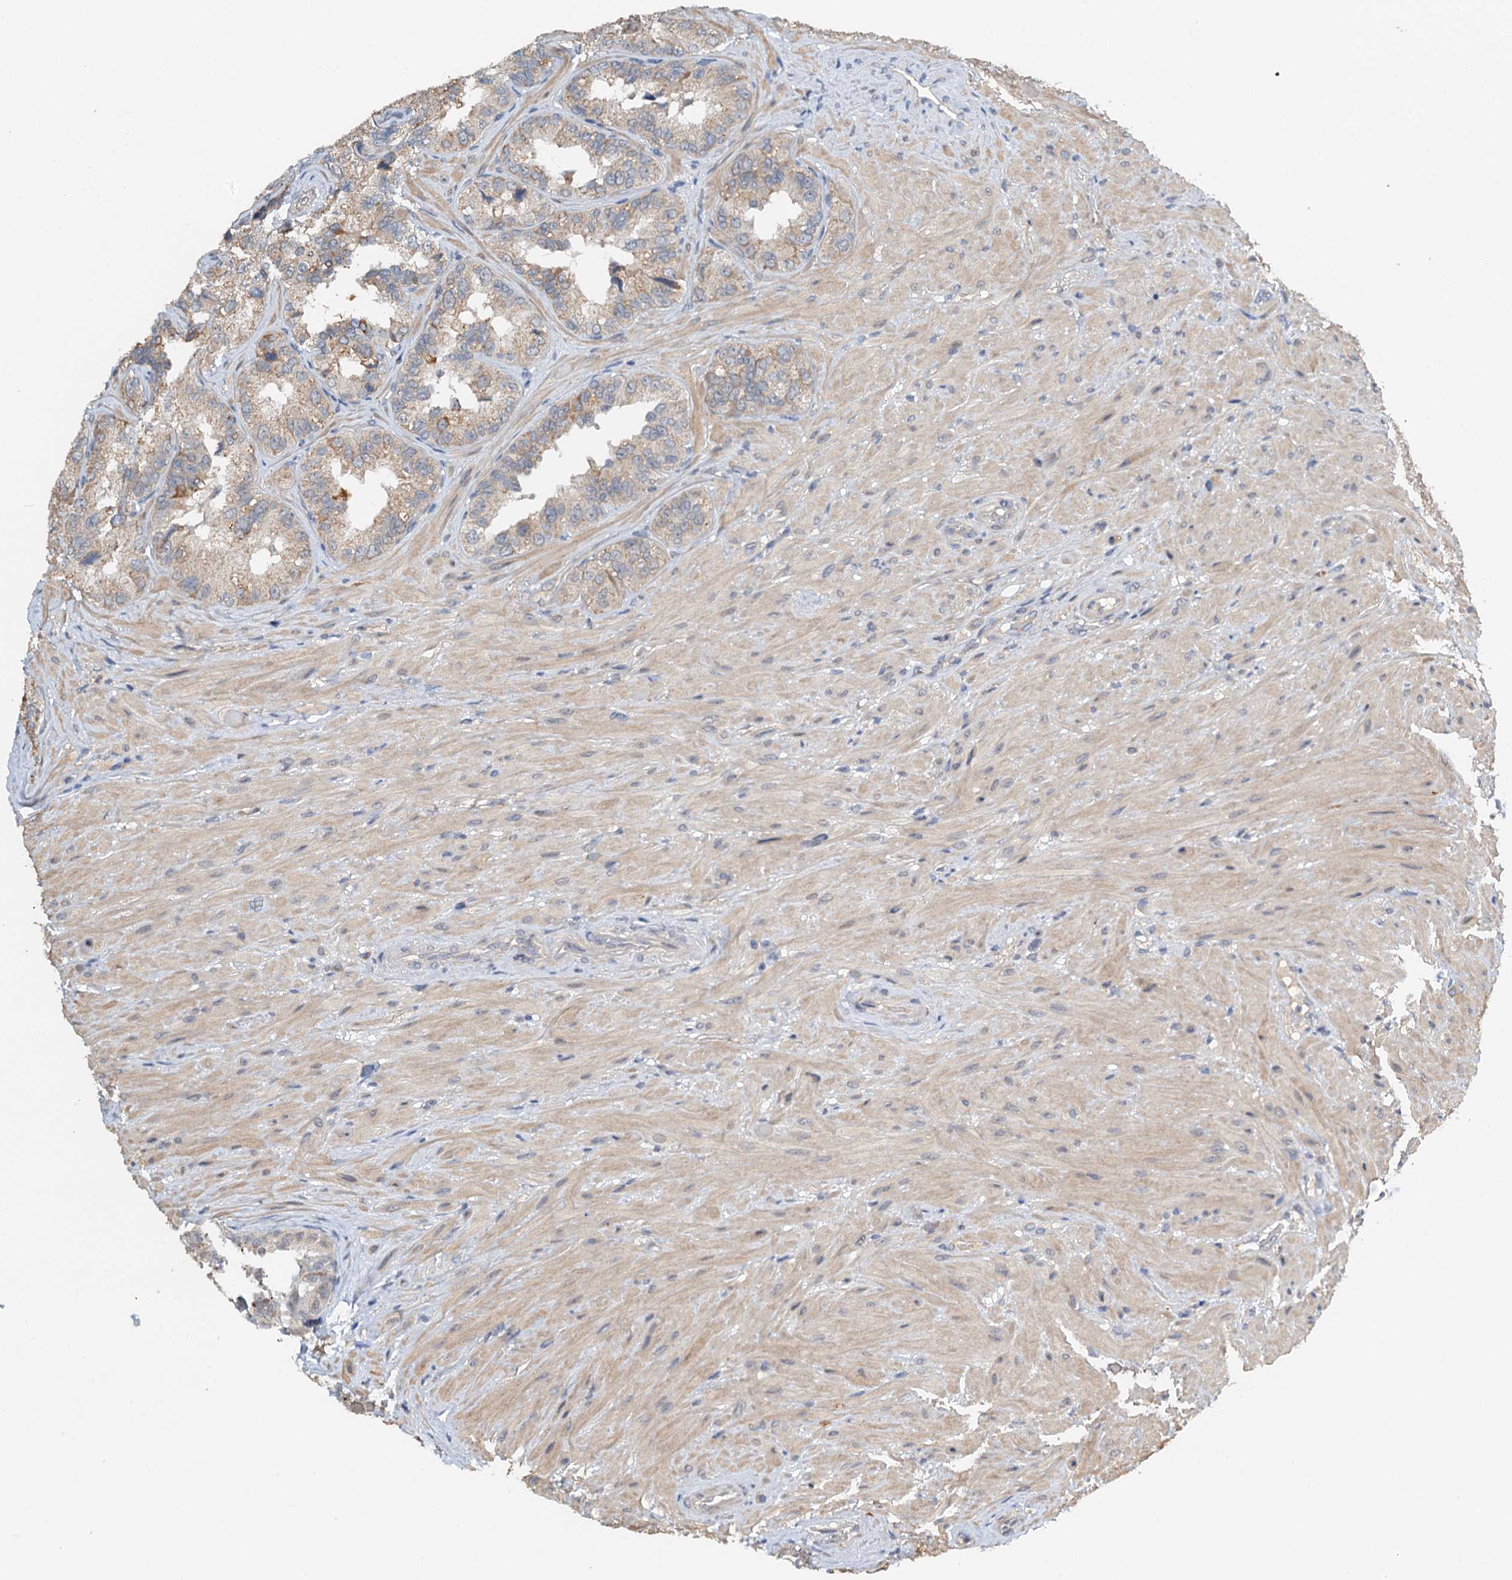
{"staining": {"intensity": "weak", "quantity": "25%-75%", "location": "cytoplasmic/membranous"}, "tissue": "seminal vesicle", "cell_type": "Glandular cells", "image_type": "normal", "snomed": [{"axis": "morphology", "description": "Normal tissue, NOS"}, {"axis": "topography", "description": "Seminal veicle"}, {"axis": "topography", "description": "Peripheral nerve tissue"}], "caption": "Human seminal vesicle stained with a brown dye displays weak cytoplasmic/membranous positive expression in approximately 25%-75% of glandular cells.", "gene": "ZNF606", "patient": {"sex": "male", "age": 67}}